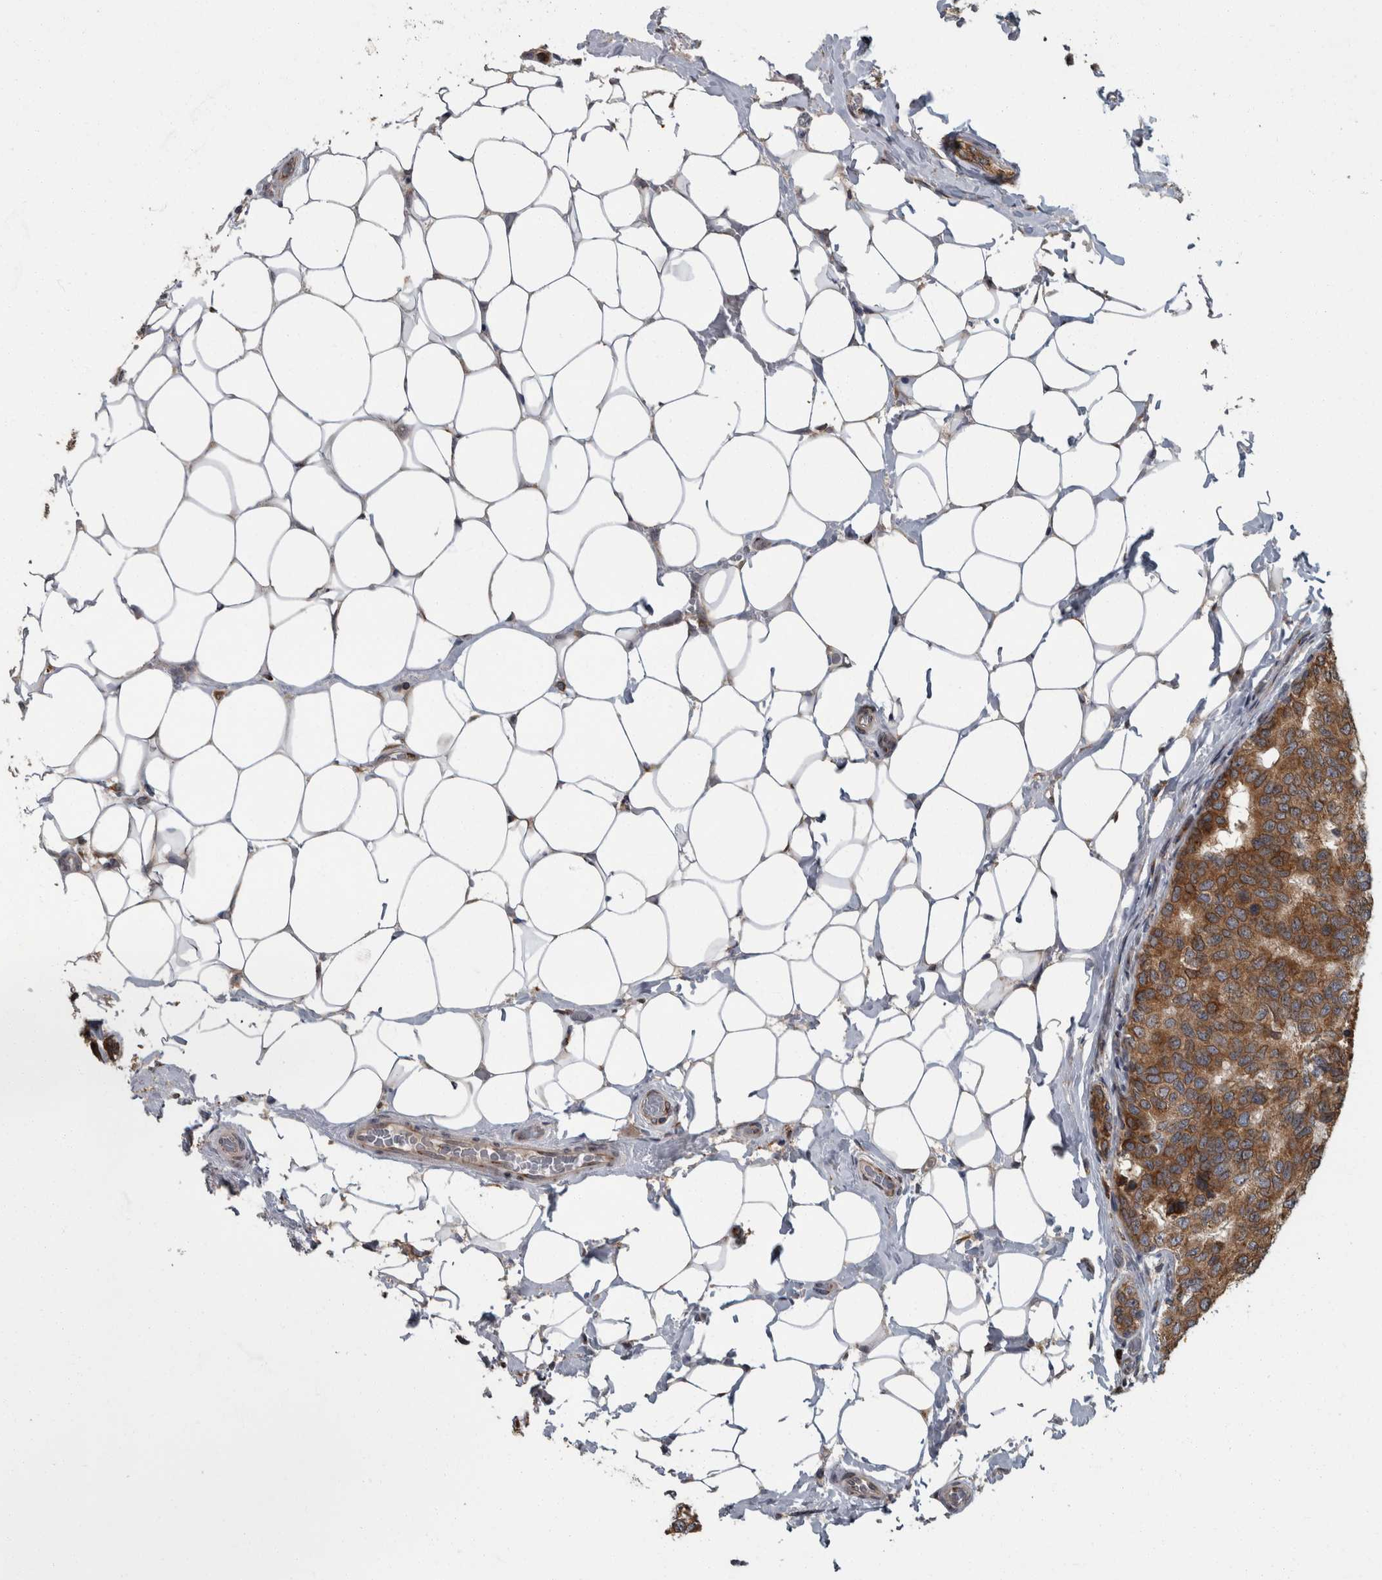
{"staining": {"intensity": "moderate", "quantity": ">75%", "location": "cytoplasmic/membranous"}, "tissue": "breast cancer", "cell_type": "Tumor cells", "image_type": "cancer", "snomed": [{"axis": "morphology", "description": "Normal tissue, NOS"}, {"axis": "morphology", "description": "Duct carcinoma"}, {"axis": "topography", "description": "Breast"}], "caption": "Infiltrating ductal carcinoma (breast) tissue demonstrates moderate cytoplasmic/membranous expression in approximately >75% of tumor cells The staining was performed using DAB (3,3'-diaminobenzidine), with brown indicating positive protein expression. Nuclei are stained blue with hematoxylin.", "gene": "LMAN2L", "patient": {"sex": "female", "age": 43}}